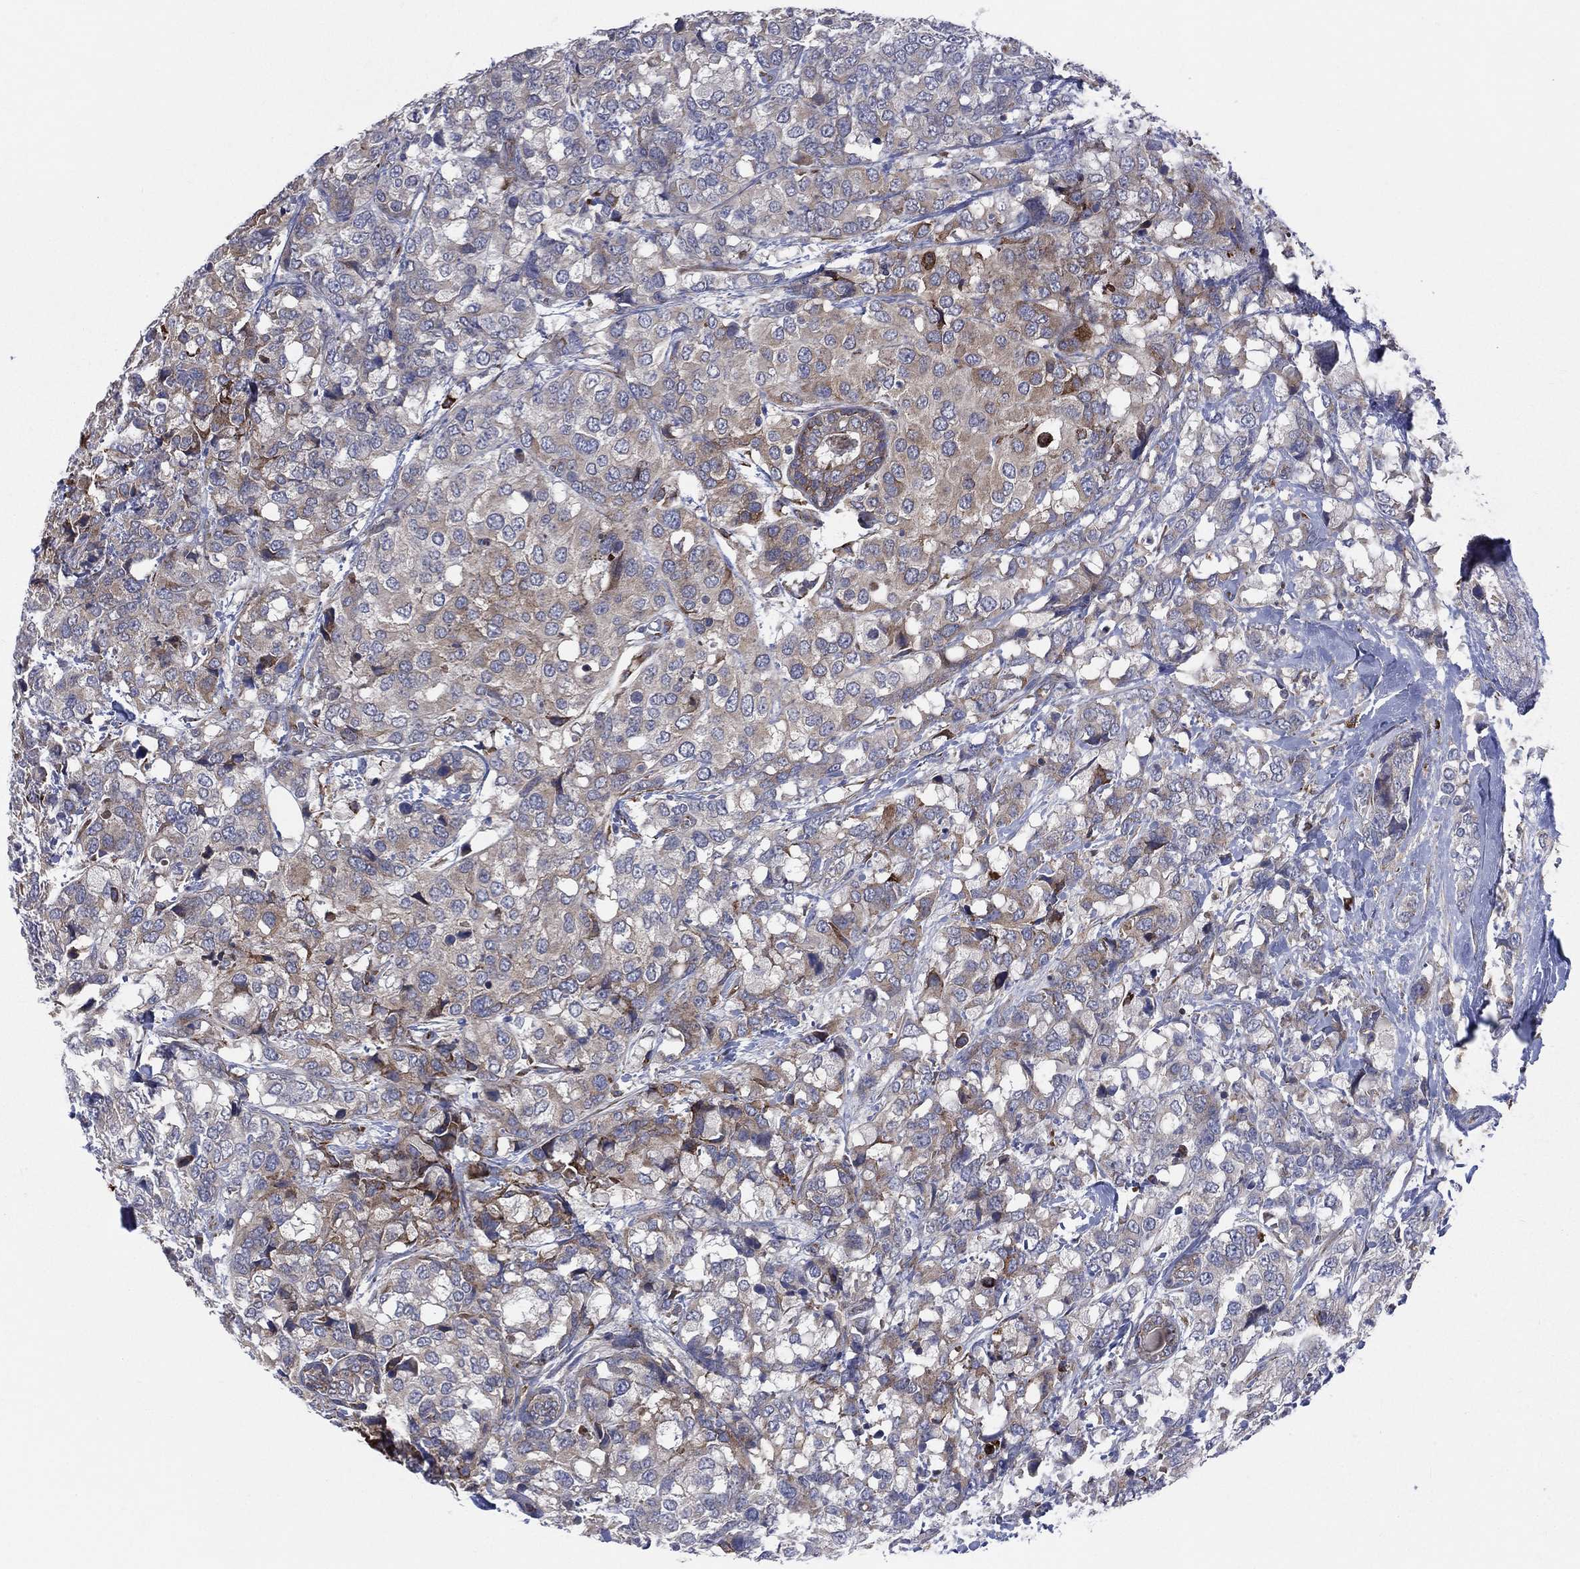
{"staining": {"intensity": "moderate", "quantity": "<25%", "location": "cytoplasmic/membranous"}, "tissue": "breast cancer", "cell_type": "Tumor cells", "image_type": "cancer", "snomed": [{"axis": "morphology", "description": "Lobular carcinoma"}, {"axis": "topography", "description": "Breast"}], "caption": "Immunohistochemical staining of lobular carcinoma (breast) displays moderate cytoplasmic/membranous protein staining in approximately <25% of tumor cells.", "gene": "CCDC159", "patient": {"sex": "female", "age": 59}}